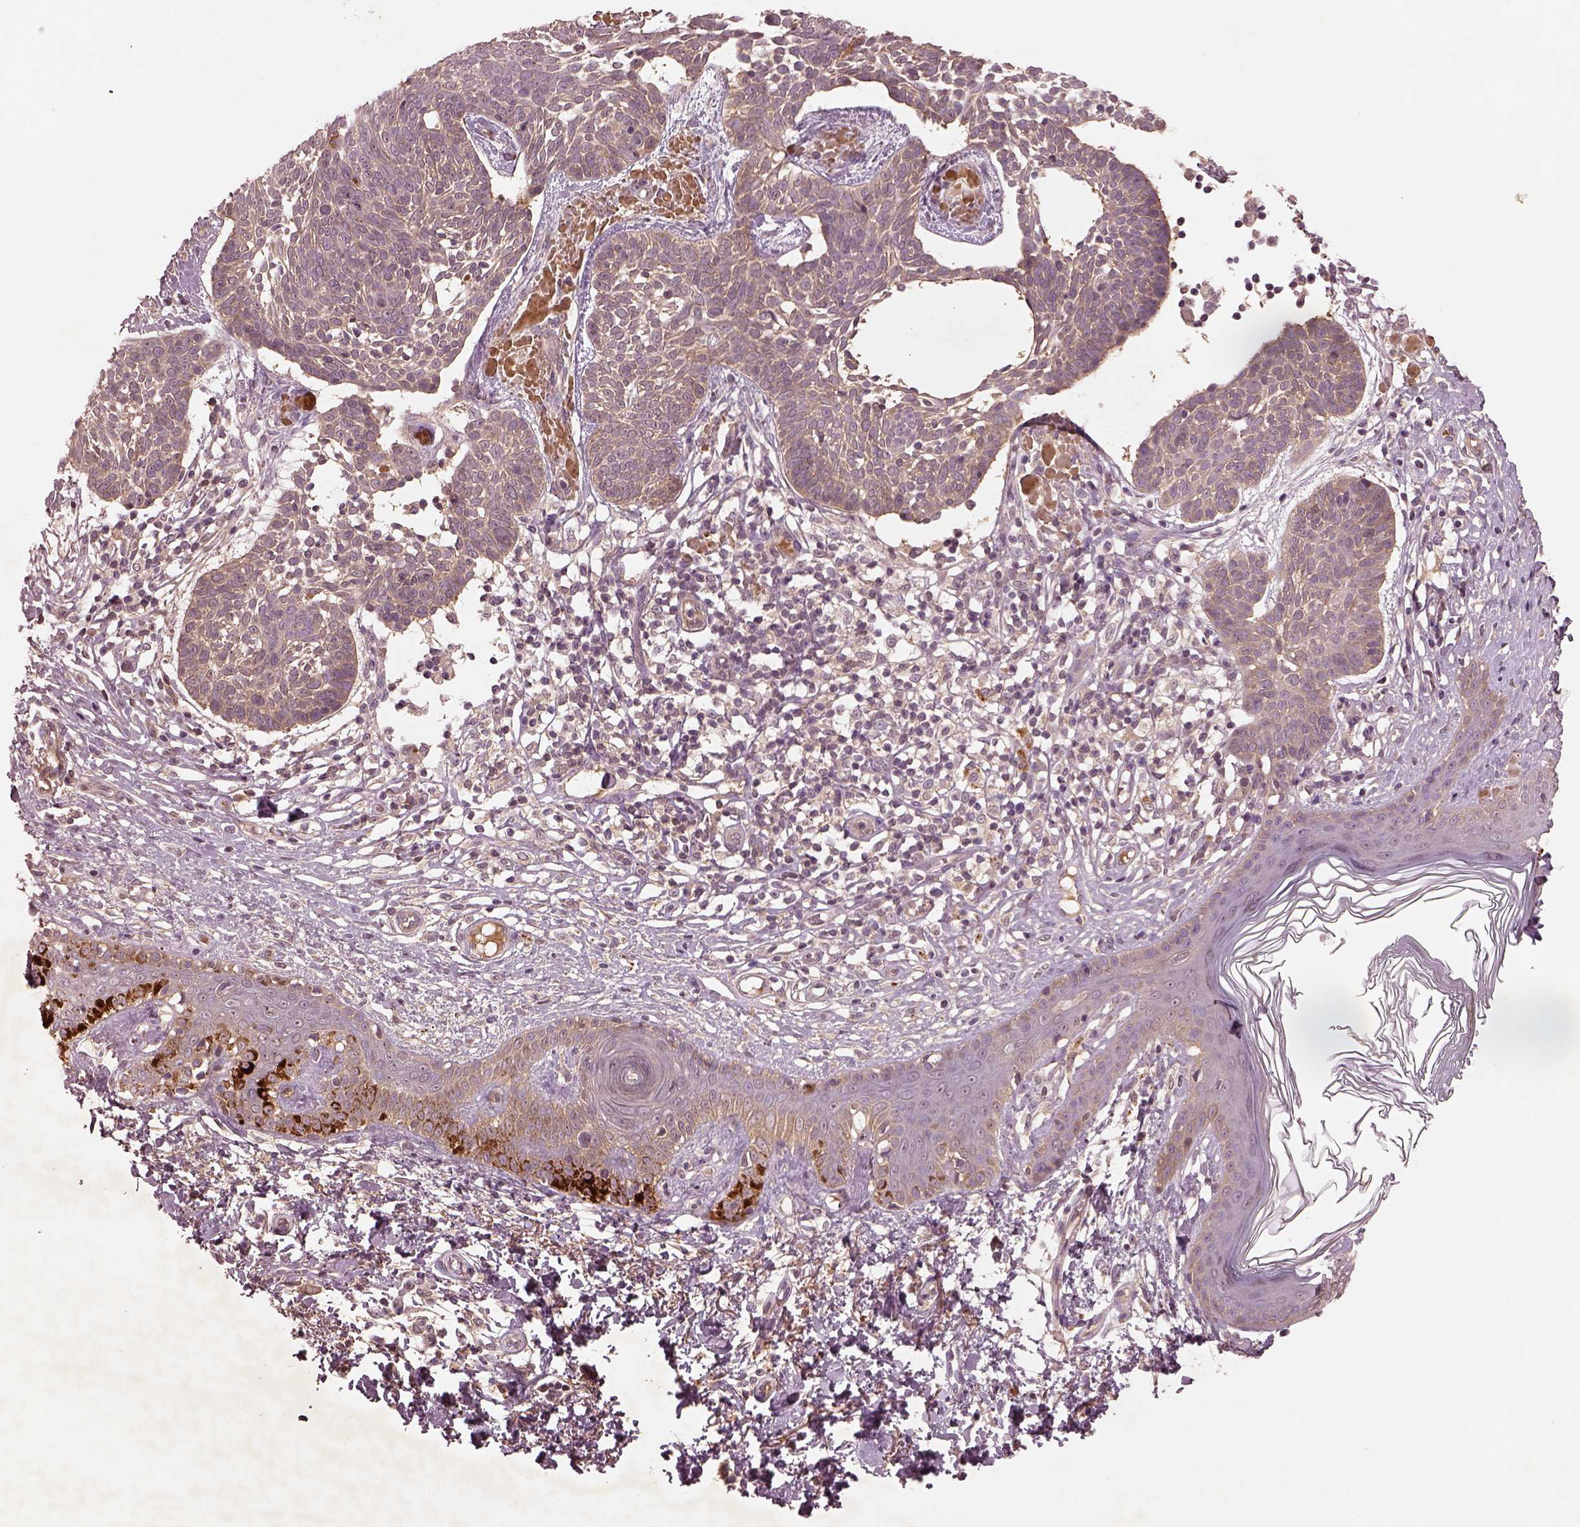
{"staining": {"intensity": "weak", "quantity": ">75%", "location": "cytoplasmic/membranous"}, "tissue": "skin cancer", "cell_type": "Tumor cells", "image_type": "cancer", "snomed": [{"axis": "morphology", "description": "Basal cell carcinoma"}, {"axis": "topography", "description": "Skin"}], "caption": "Skin cancer (basal cell carcinoma) stained for a protein (brown) exhibits weak cytoplasmic/membranous positive expression in about >75% of tumor cells.", "gene": "FAM234A", "patient": {"sex": "male", "age": 85}}